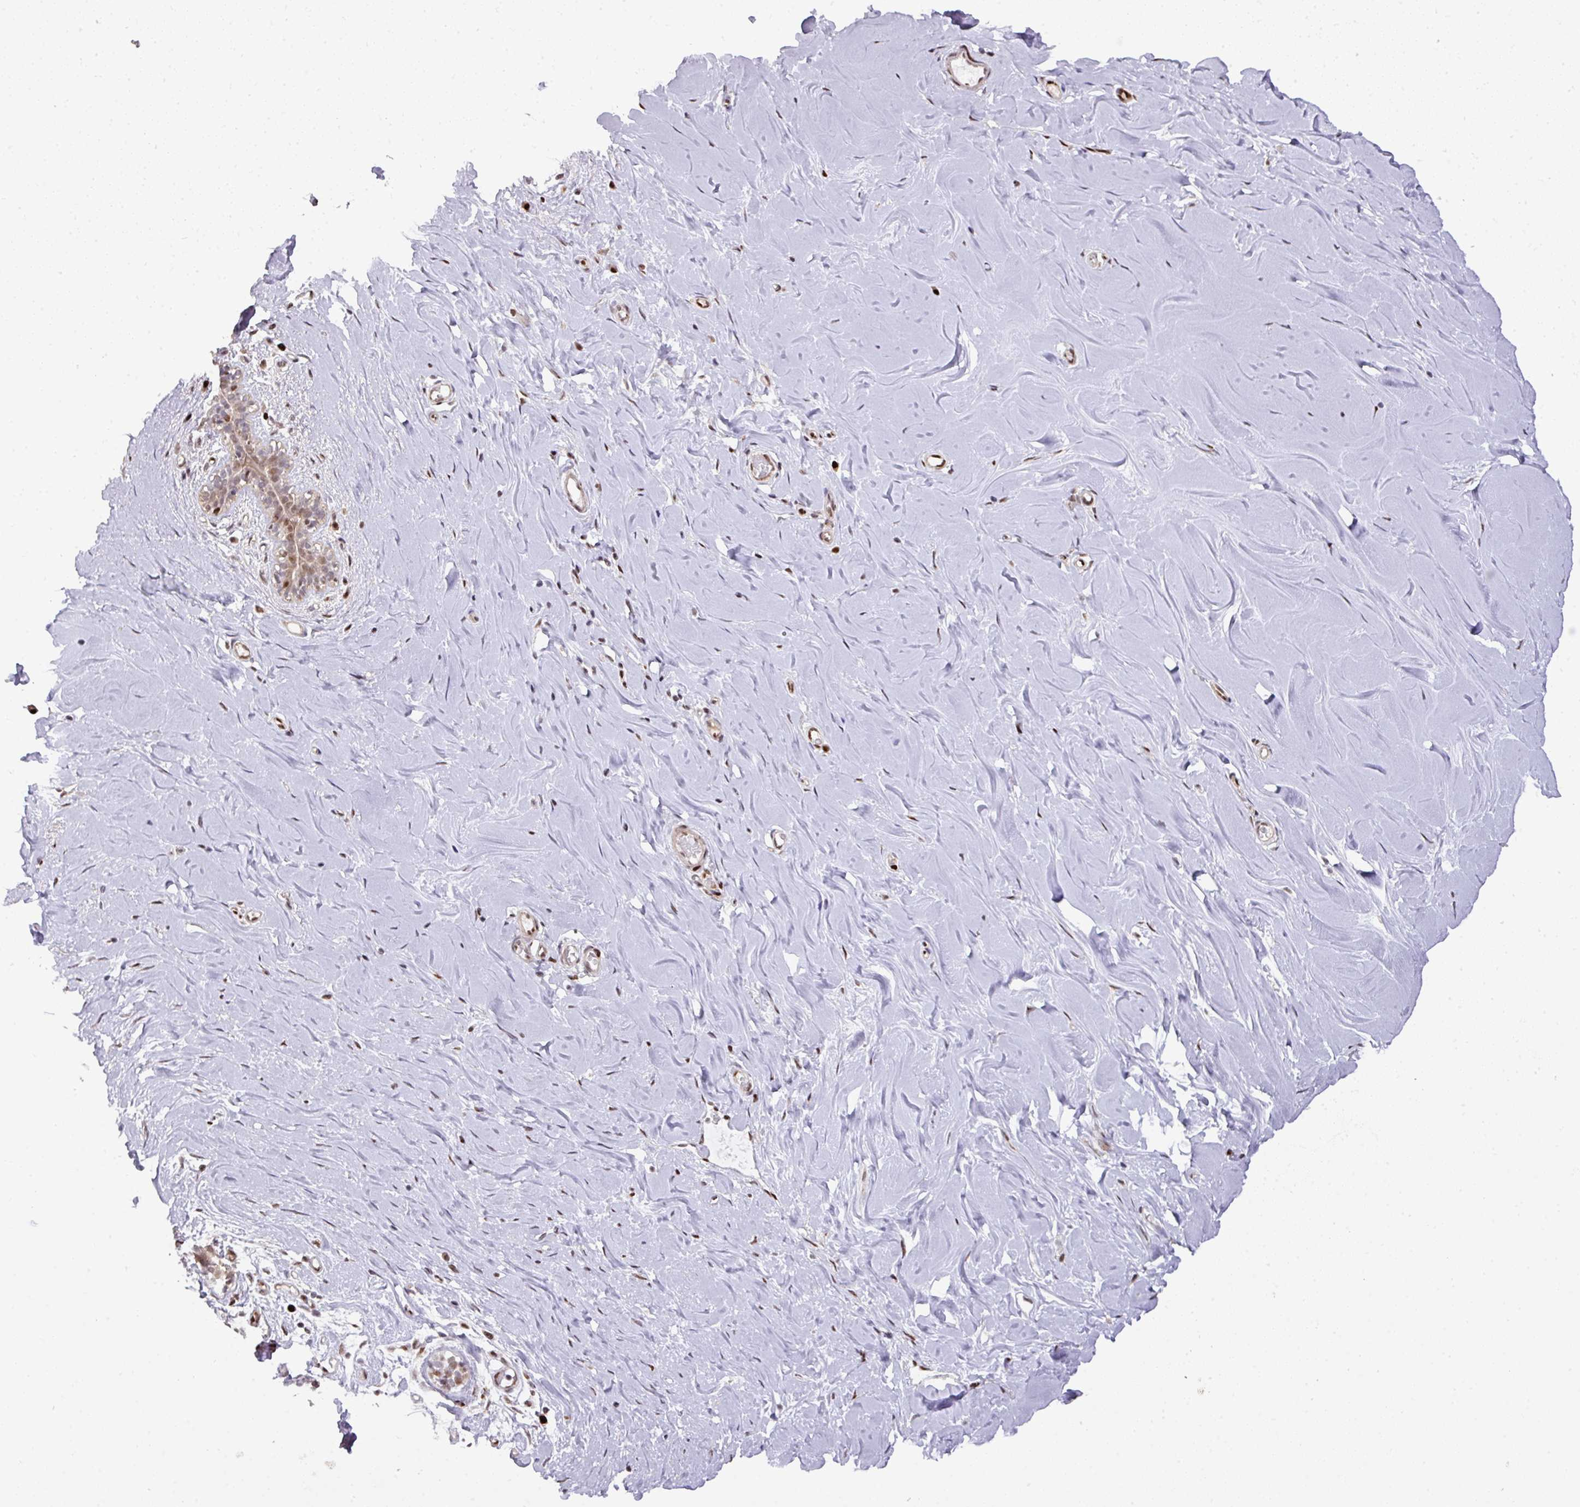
{"staining": {"intensity": "negative", "quantity": "none", "location": "none"}, "tissue": "breast", "cell_type": "Adipocytes", "image_type": "normal", "snomed": [{"axis": "morphology", "description": "Normal tissue, NOS"}, {"axis": "topography", "description": "Breast"}], "caption": "This is an immunohistochemistry histopathology image of unremarkable human breast. There is no staining in adipocytes.", "gene": "MYSM1", "patient": {"sex": "female", "age": 27}}